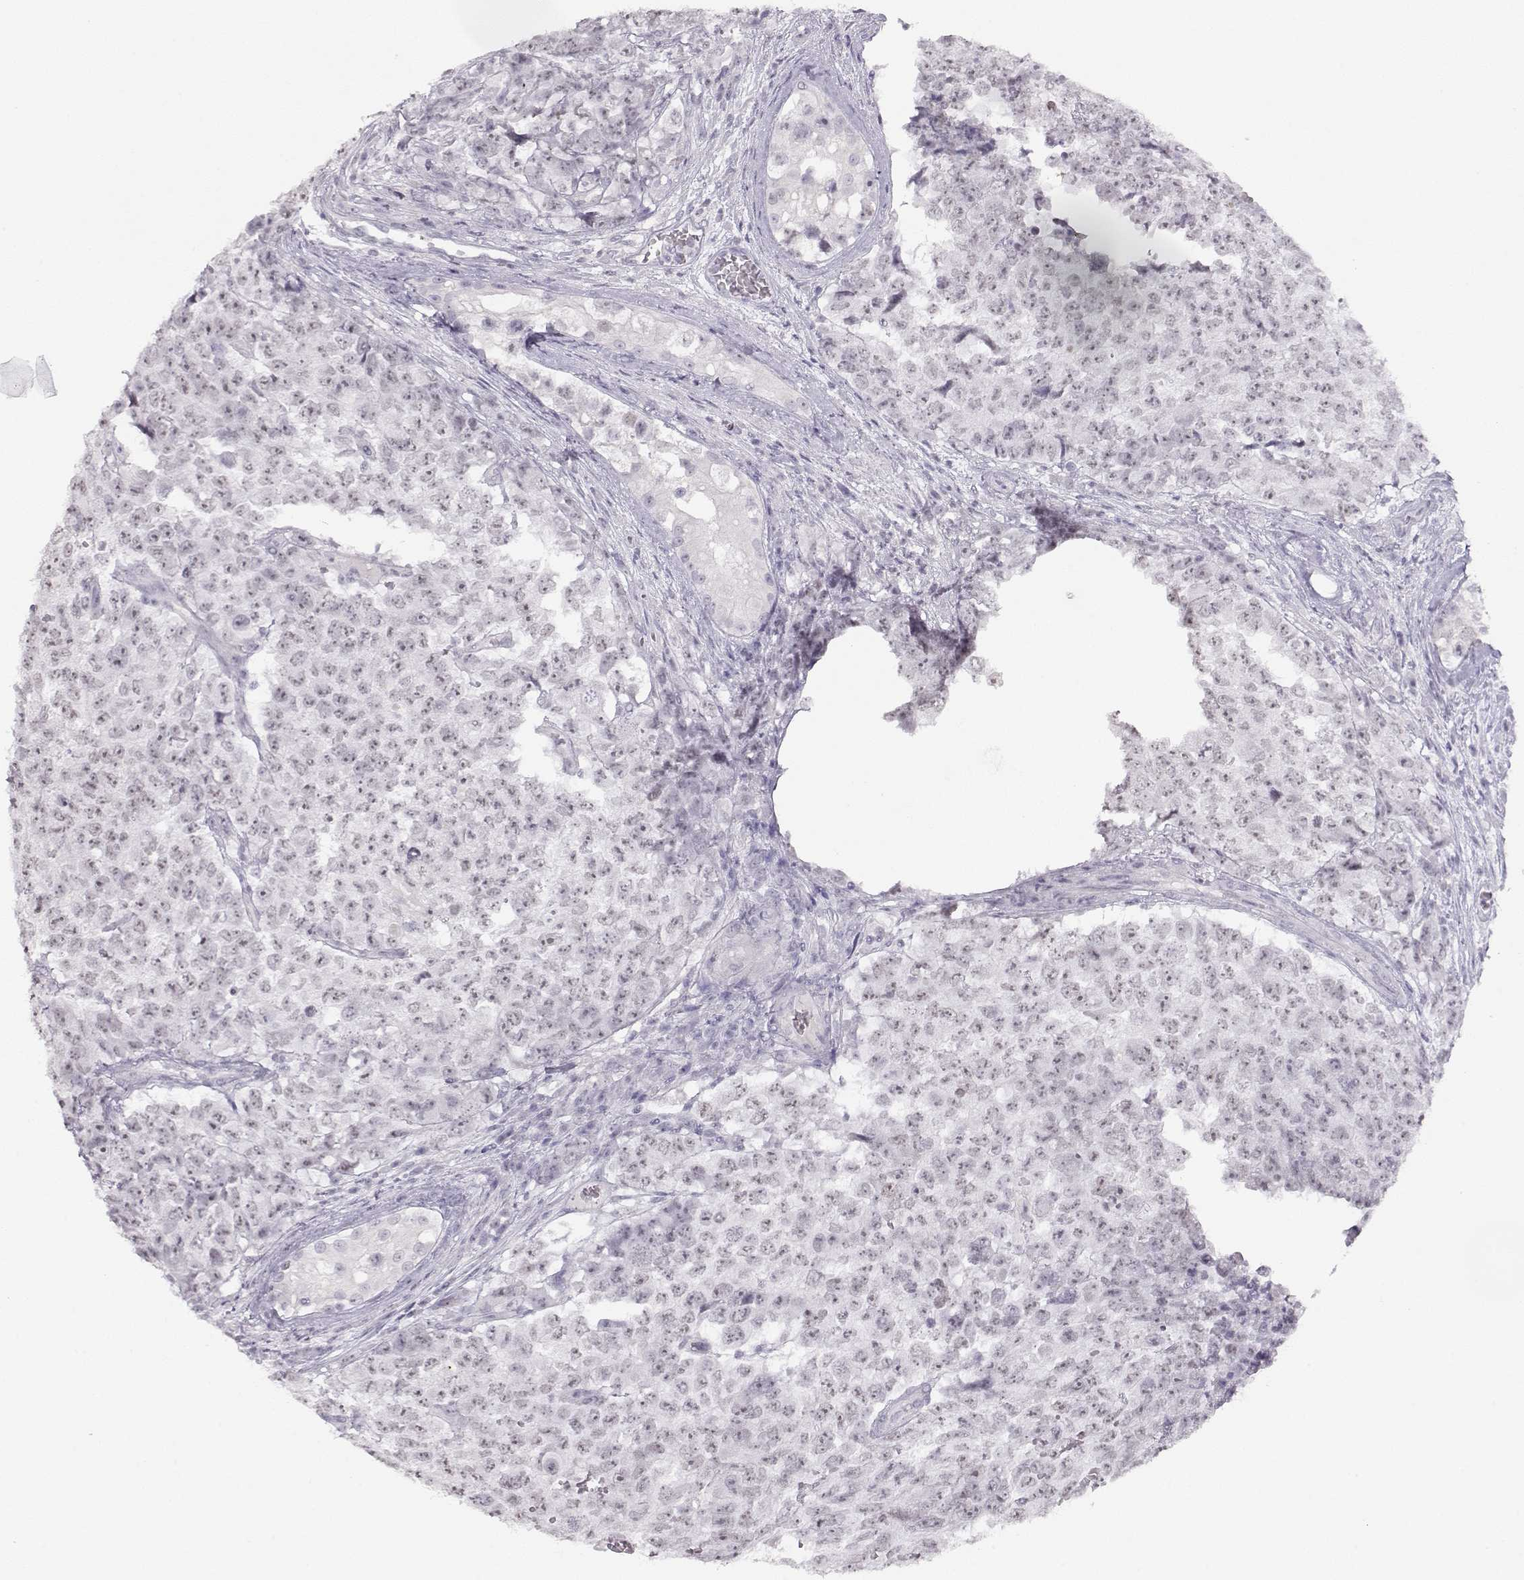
{"staining": {"intensity": "negative", "quantity": "none", "location": "none"}, "tissue": "testis cancer", "cell_type": "Tumor cells", "image_type": "cancer", "snomed": [{"axis": "morphology", "description": "Carcinoma, Embryonal, NOS"}, {"axis": "topography", "description": "Testis"}], "caption": "A high-resolution image shows IHC staining of testis cancer (embryonal carcinoma), which shows no significant positivity in tumor cells. (DAB (3,3'-diaminobenzidine) immunohistochemistry (IHC) visualized using brightfield microscopy, high magnification).", "gene": "IMPG1", "patient": {"sex": "male", "age": 23}}